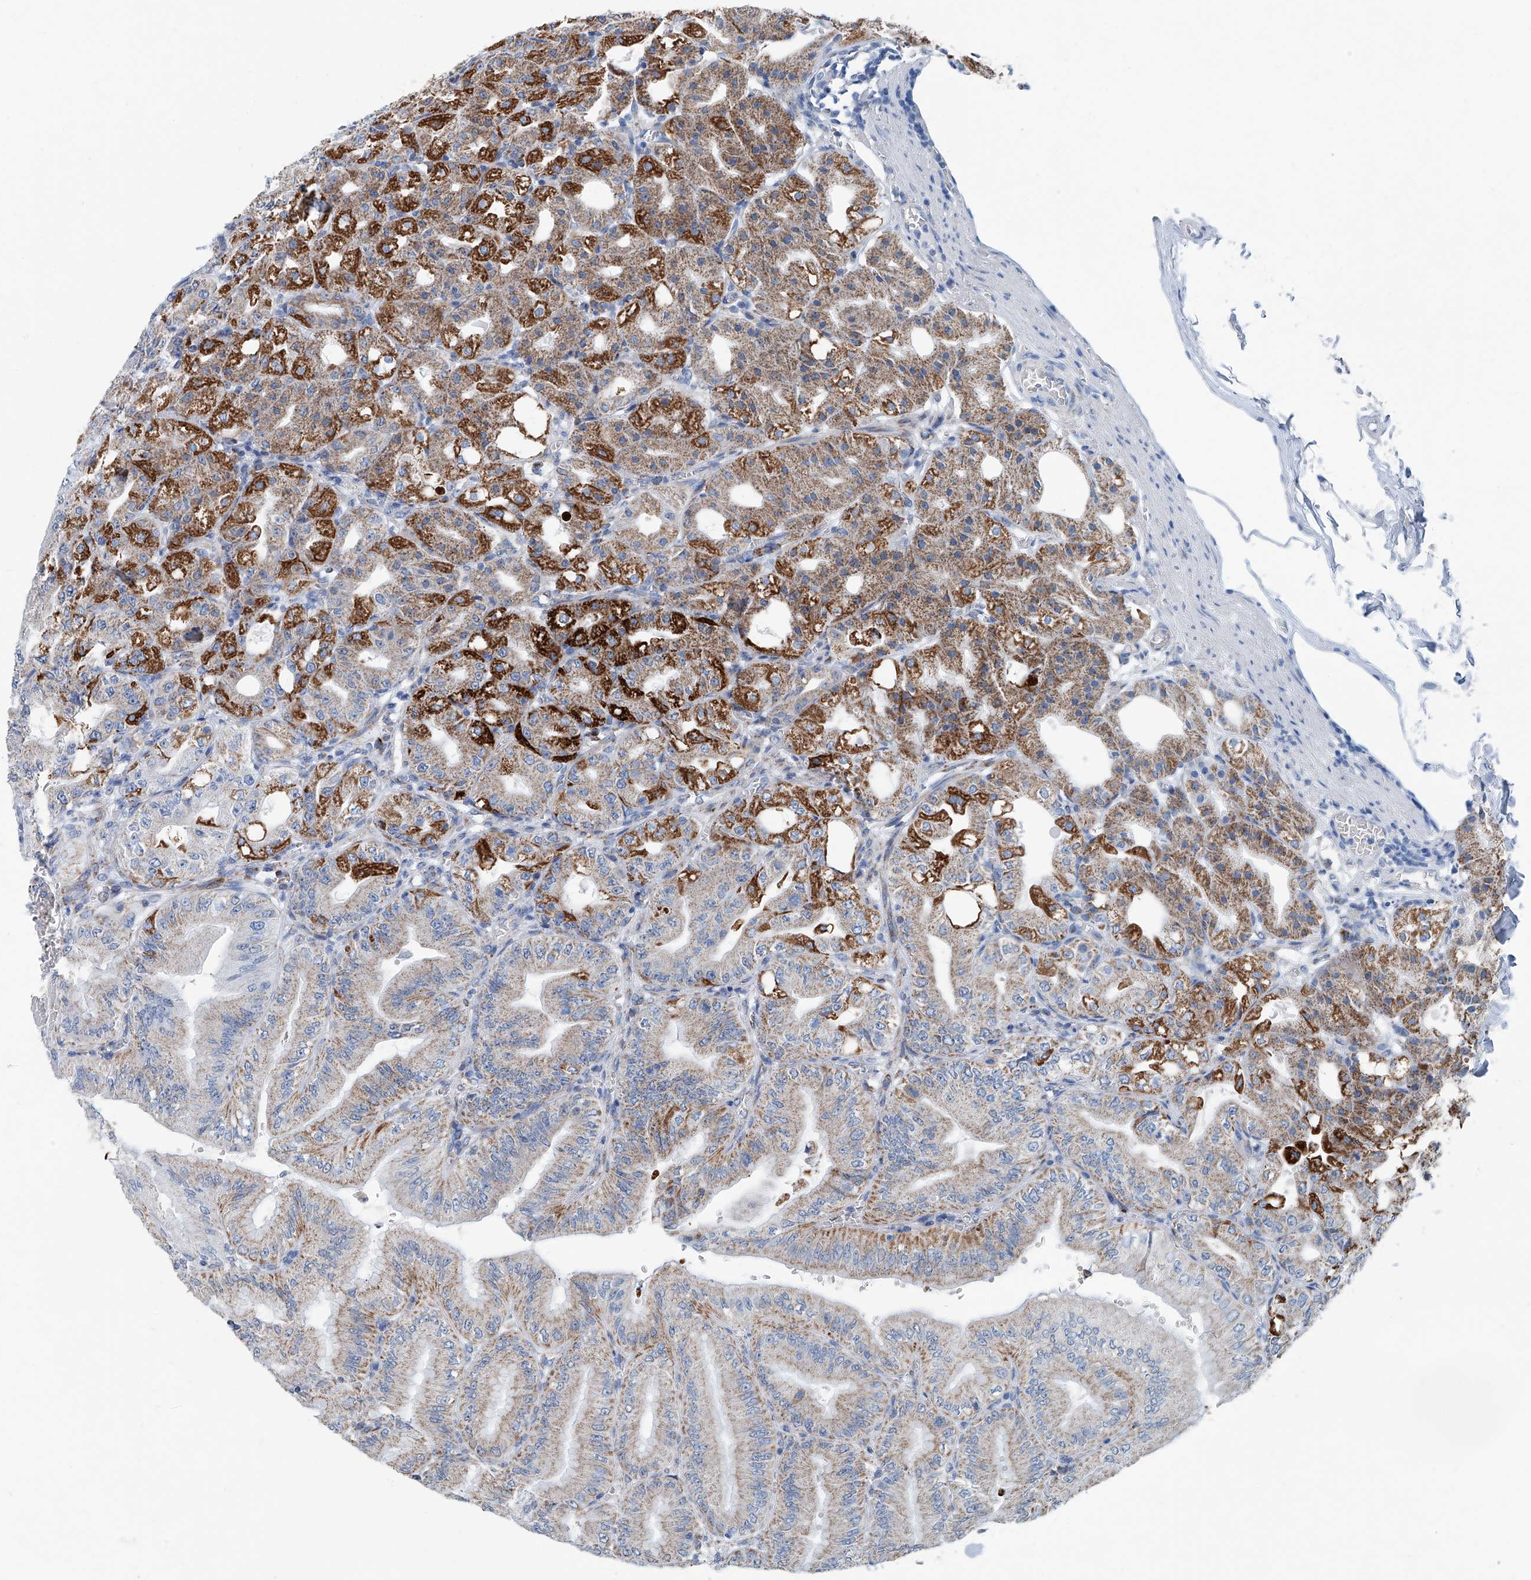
{"staining": {"intensity": "strong", "quantity": "25%-75%", "location": "cytoplasmic/membranous"}, "tissue": "stomach", "cell_type": "Glandular cells", "image_type": "normal", "snomed": [{"axis": "morphology", "description": "Normal tissue, NOS"}, {"axis": "topography", "description": "Stomach, lower"}], "caption": "This is a micrograph of immunohistochemistry staining of normal stomach, which shows strong expression in the cytoplasmic/membranous of glandular cells.", "gene": "MT", "patient": {"sex": "male", "age": 71}}